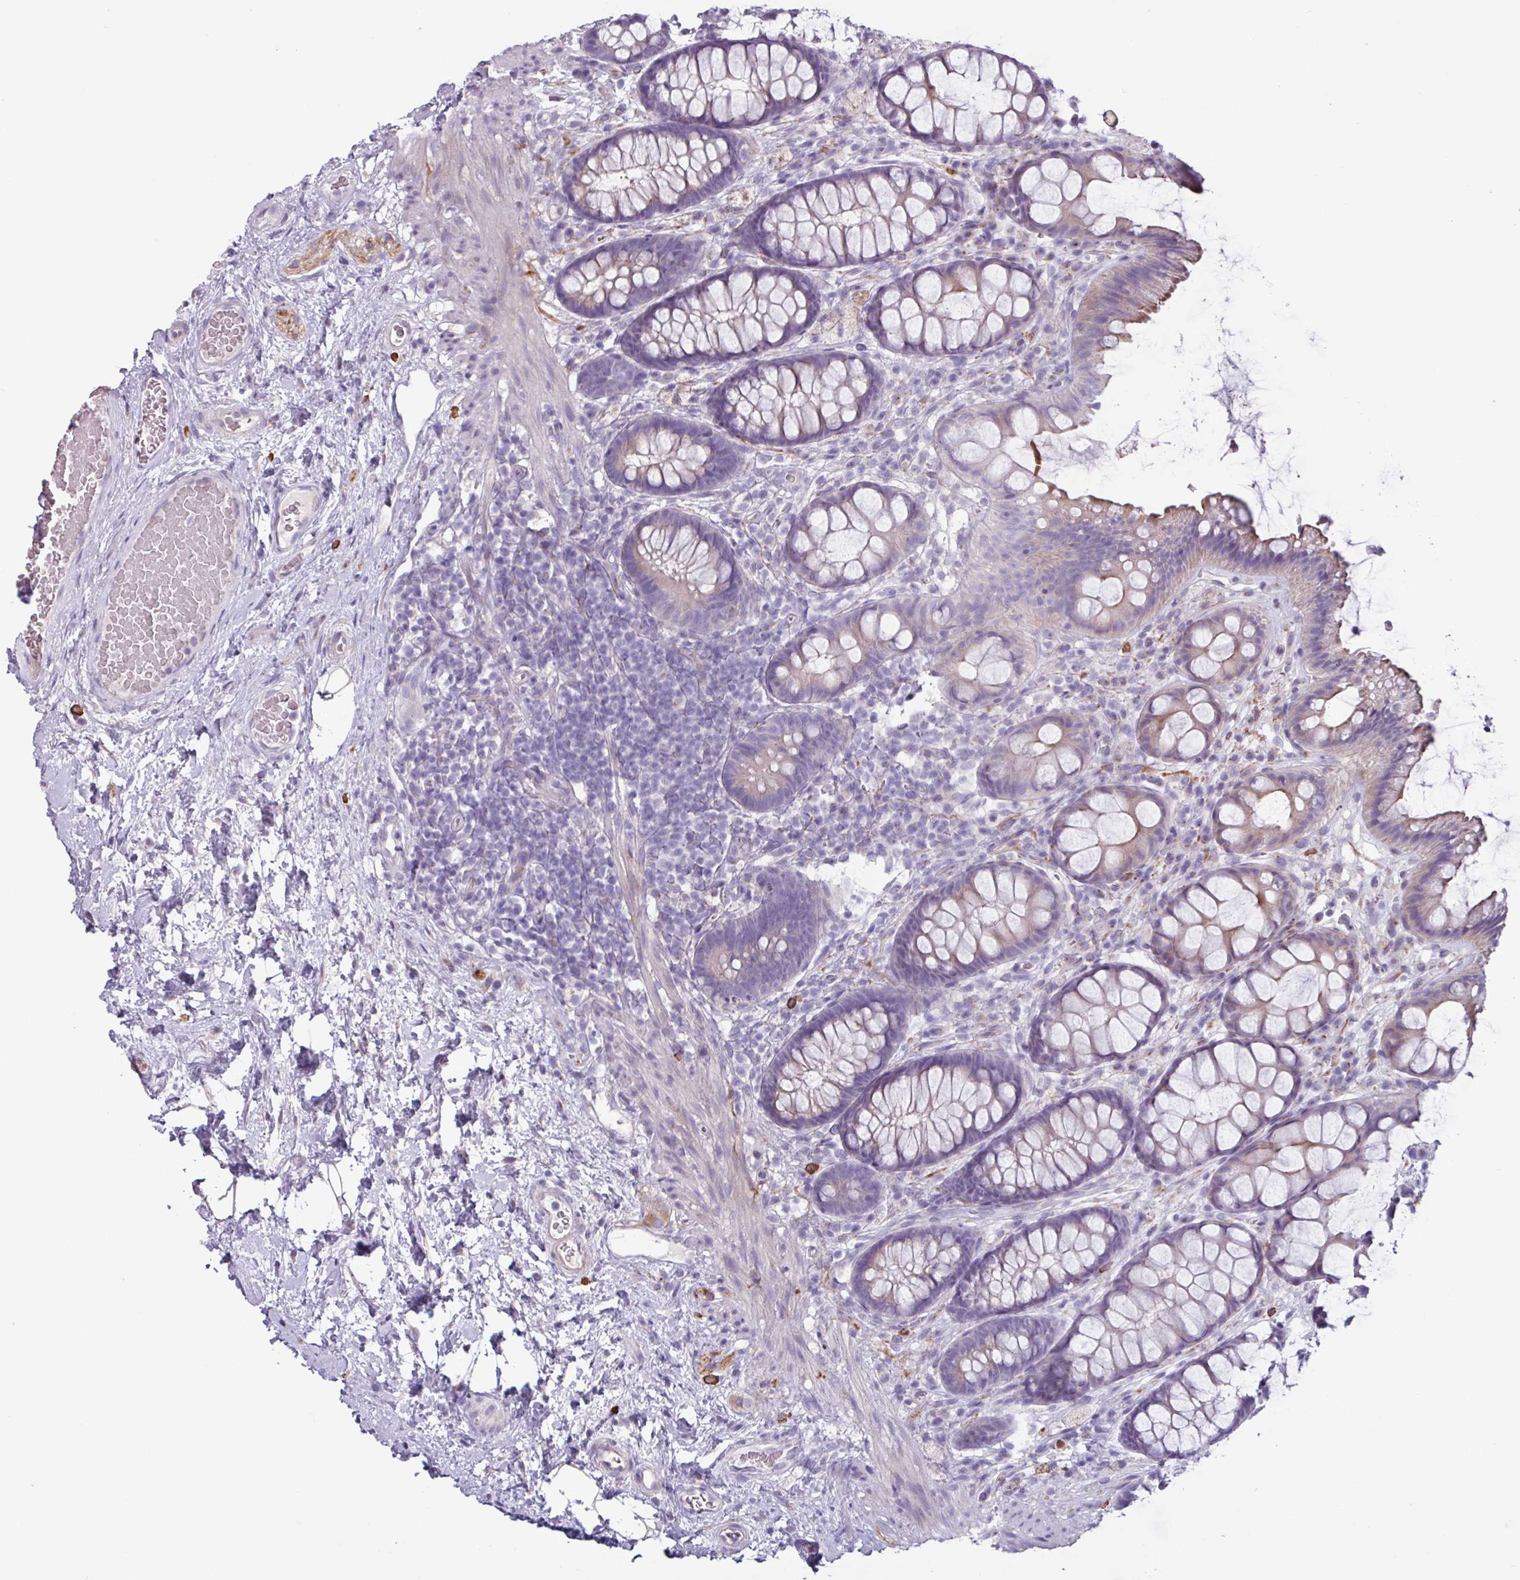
{"staining": {"intensity": "moderate", "quantity": "25%-75%", "location": "cytoplasmic/membranous"}, "tissue": "rectum", "cell_type": "Glandular cells", "image_type": "normal", "snomed": [{"axis": "morphology", "description": "Normal tissue, NOS"}, {"axis": "topography", "description": "Rectum"}], "caption": "Moderate cytoplasmic/membranous positivity is appreciated in about 25%-75% of glandular cells in benign rectum. Using DAB (brown) and hematoxylin (blue) stains, captured at high magnification using brightfield microscopy.", "gene": "ADGRE1", "patient": {"sex": "female", "age": 67}}